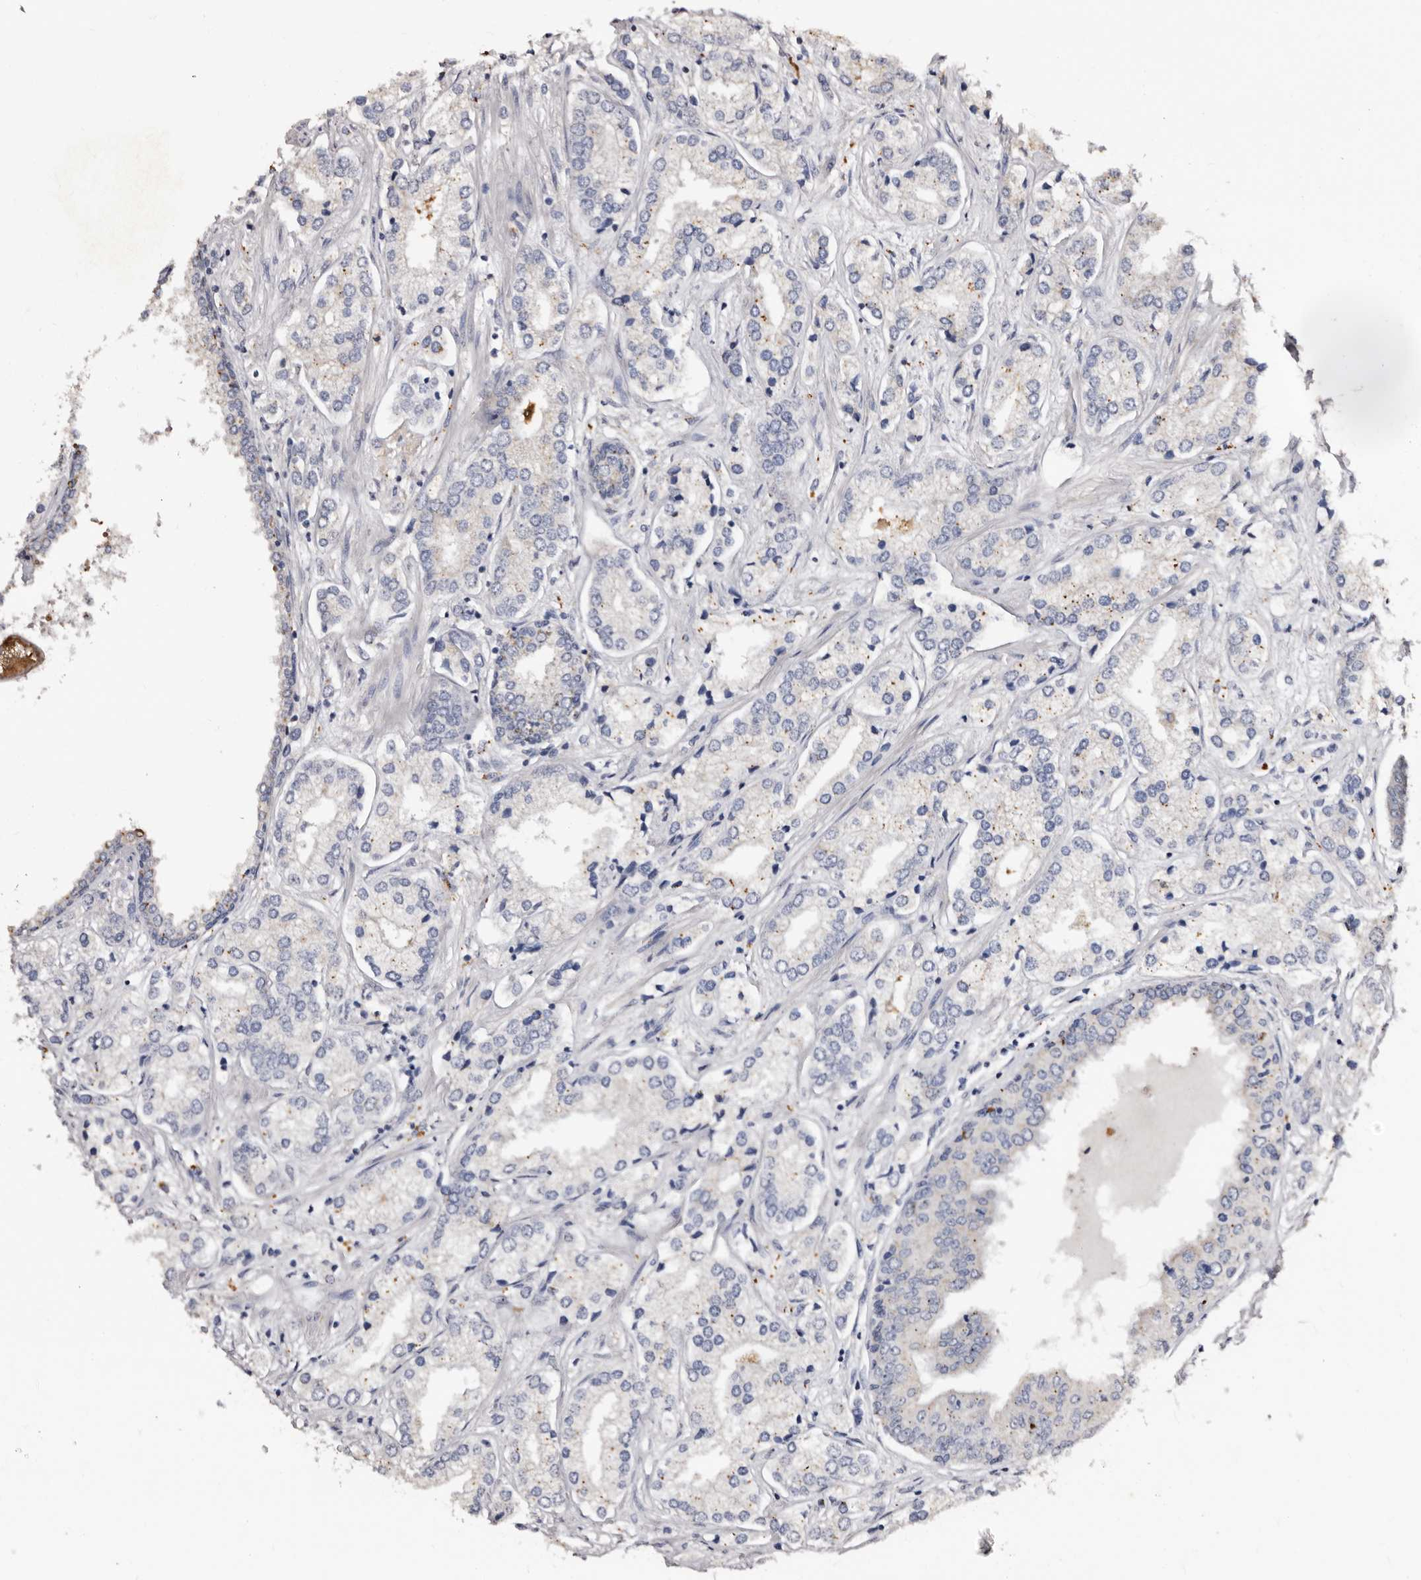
{"staining": {"intensity": "negative", "quantity": "none", "location": "none"}, "tissue": "prostate cancer", "cell_type": "Tumor cells", "image_type": "cancer", "snomed": [{"axis": "morphology", "description": "Adenocarcinoma, High grade"}, {"axis": "topography", "description": "Prostate"}], "caption": "This is an IHC photomicrograph of prostate high-grade adenocarcinoma. There is no positivity in tumor cells.", "gene": "PTAFR", "patient": {"sex": "male", "age": 66}}